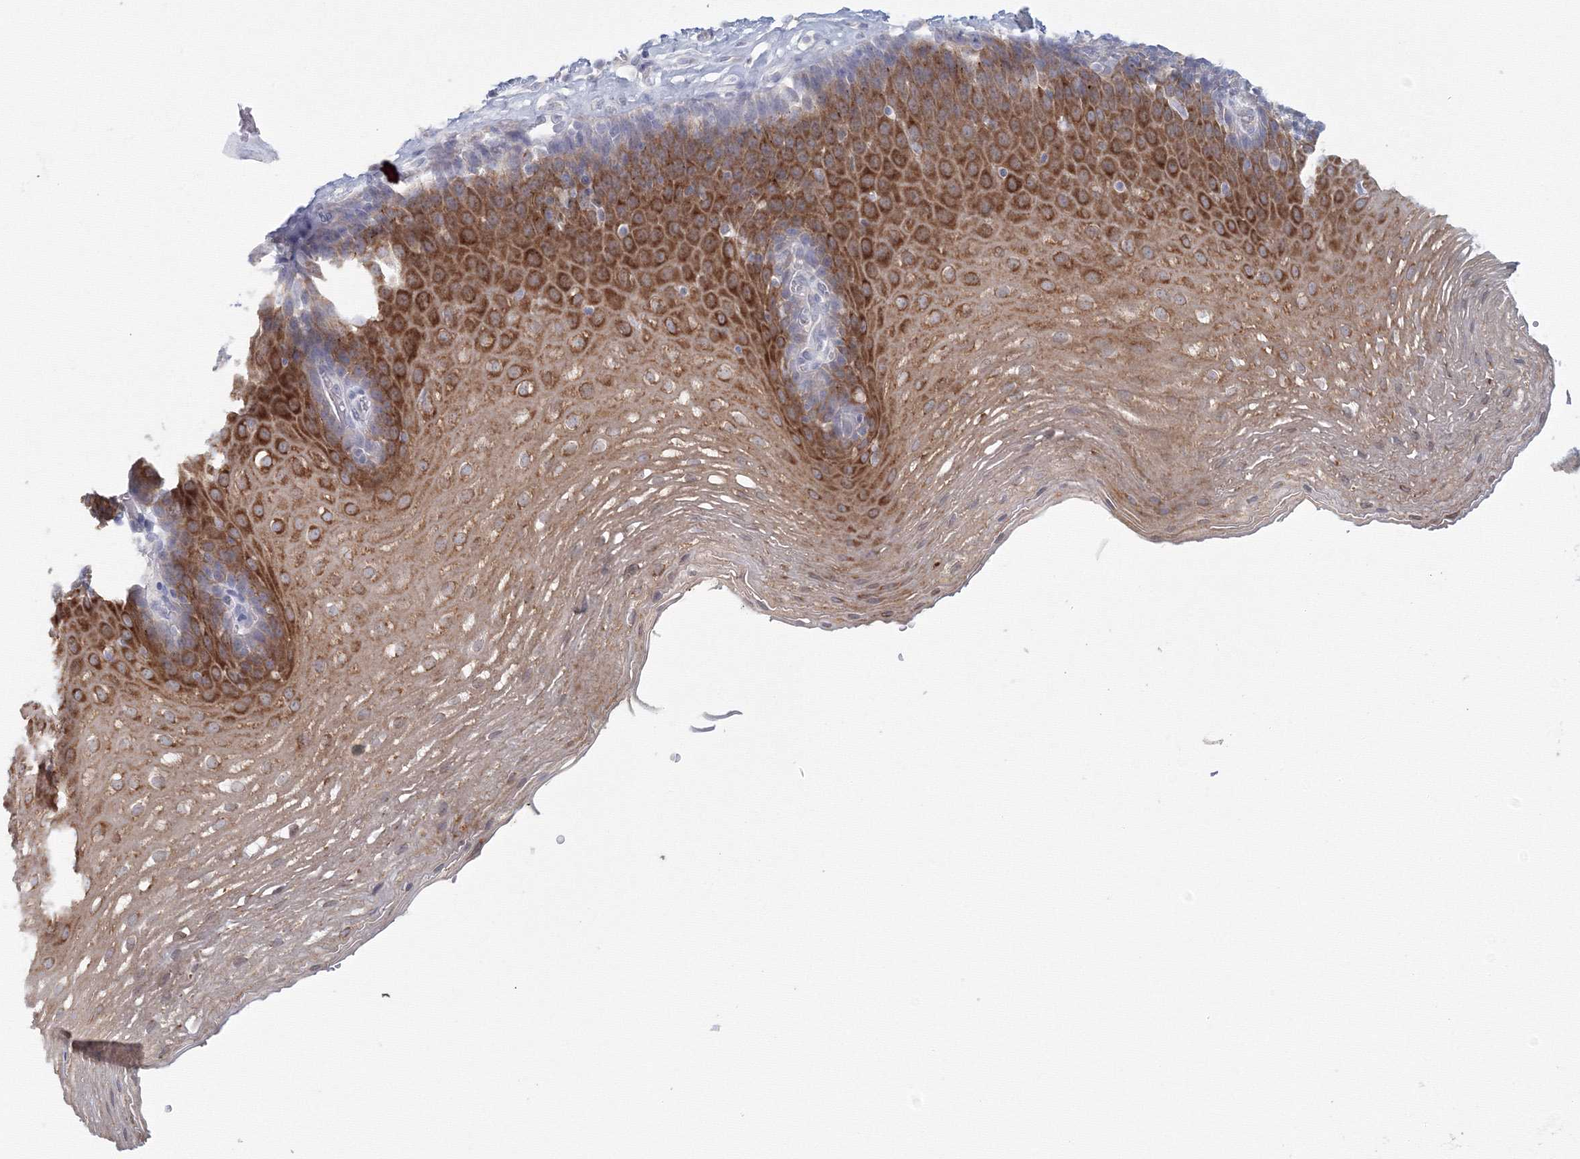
{"staining": {"intensity": "moderate", "quantity": "25%-75%", "location": "cytoplasmic/membranous"}, "tissue": "esophagus", "cell_type": "Squamous epithelial cells", "image_type": "normal", "snomed": [{"axis": "morphology", "description": "Normal tissue, NOS"}, {"axis": "topography", "description": "Esophagus"}], "caption": "Squamous epithelial cells exhibit medium levels of moderate cytoplasmic/membranous expression in approximately 25%-75% of cells in unremarkable esophagus. The staining was performed using DAB, with brown indicating positive protein expression. Nuclei are stained blue with hematoxylin.", "gene": "TACC2", "patient": {"sex": "female", "age": 66}}